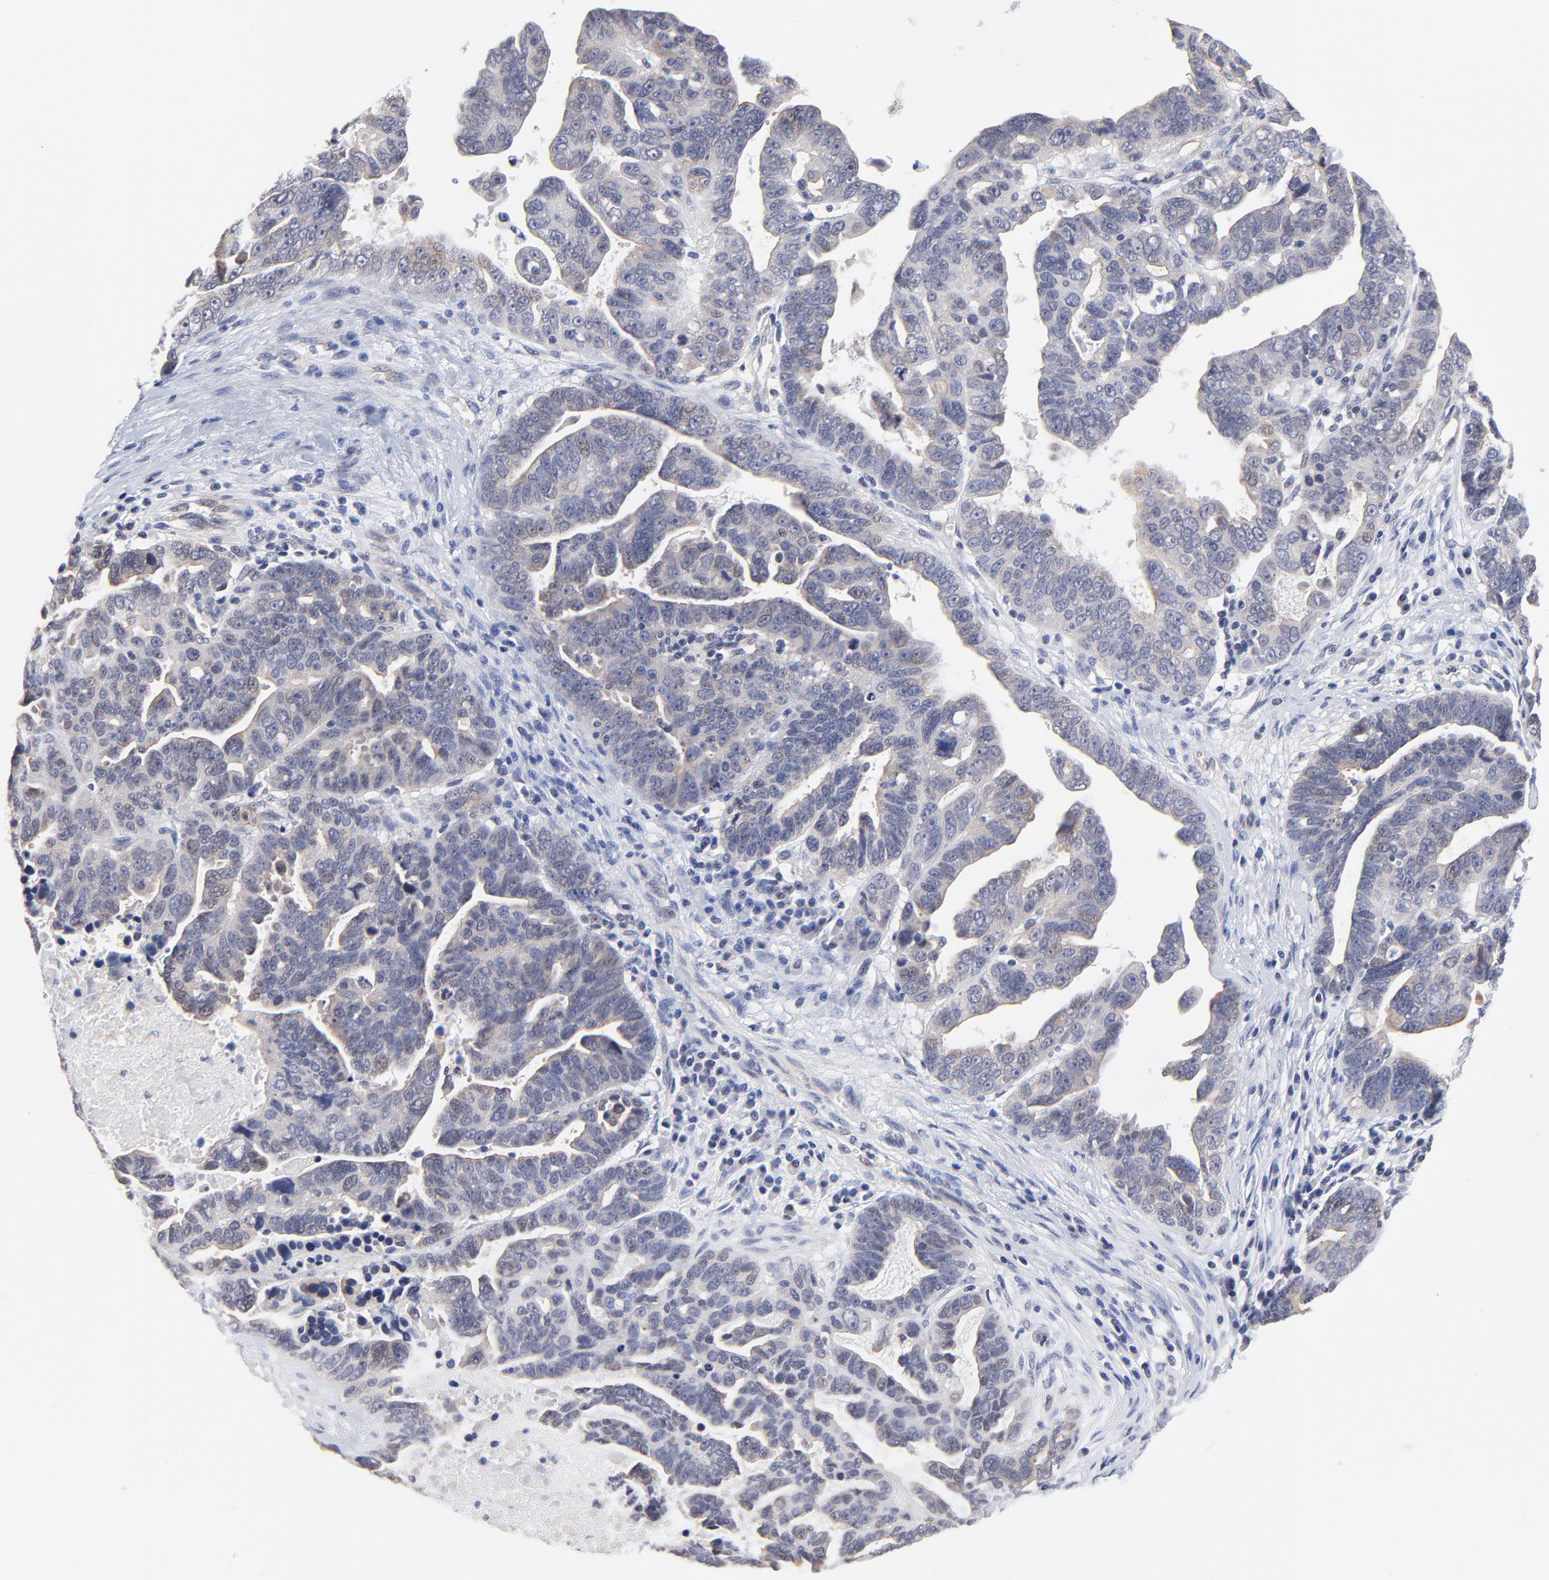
{"staining": {"intensity": "negative", "quantity": "none", "location": "none"}, "tissue": "ovarian cancer", "cell_type": "Tumor cells", "image_type": "cancer", "snomed": [{"axis": "morphology", "description": "Carcinoma, endometroid"}, {"axis": "morphology", "description": "Cystadenocarcinoma, serous, NOS"}, {"axis": "topography", "description": "Ovary"}], "caption": "Endometroid carcinoma (ovarian) was stained to show a protein in brown. There is no significant positivity in tumor cells.", "gene": "FBXO8", "patient": {"sex": "female", "age": 45}}